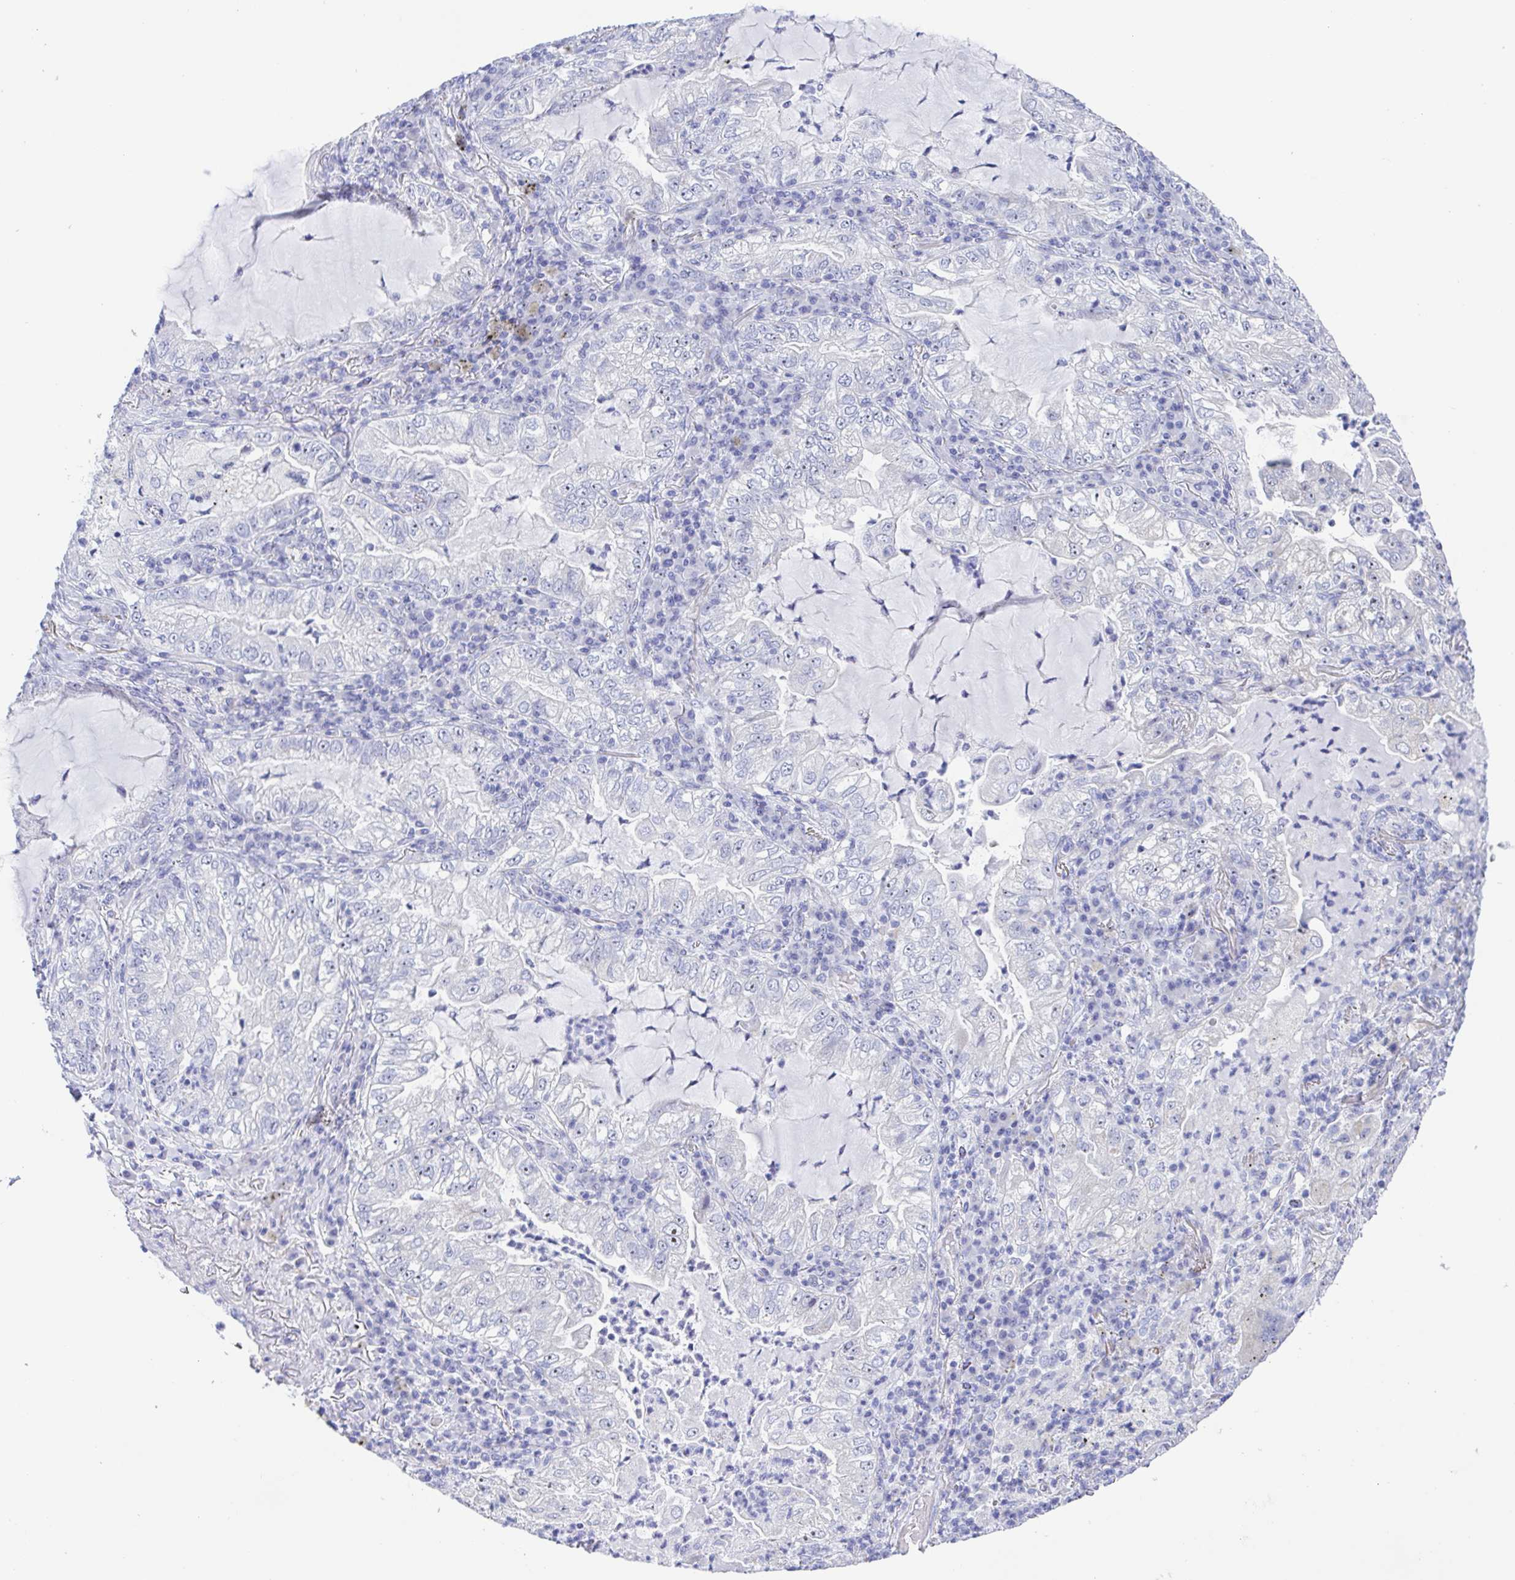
{"staining": {"intensity": "negative", "quantity": "none", "location": "none"}, "tissue": "lung cancer", "cell_type": "Tumor cells", "image_type": "cancer", "snomed": [{"axis": "morphology", "description": "Adenocarcinoma, NOS"}, {"axis": "topography", "description": "Lung"}], "caption": "This is a image of IHC staining of adenocarcinoma (lung), which shows no expression in tumor cells.", "gene": "MUCL3", "patient": {"sex": "female", "age": 73}}